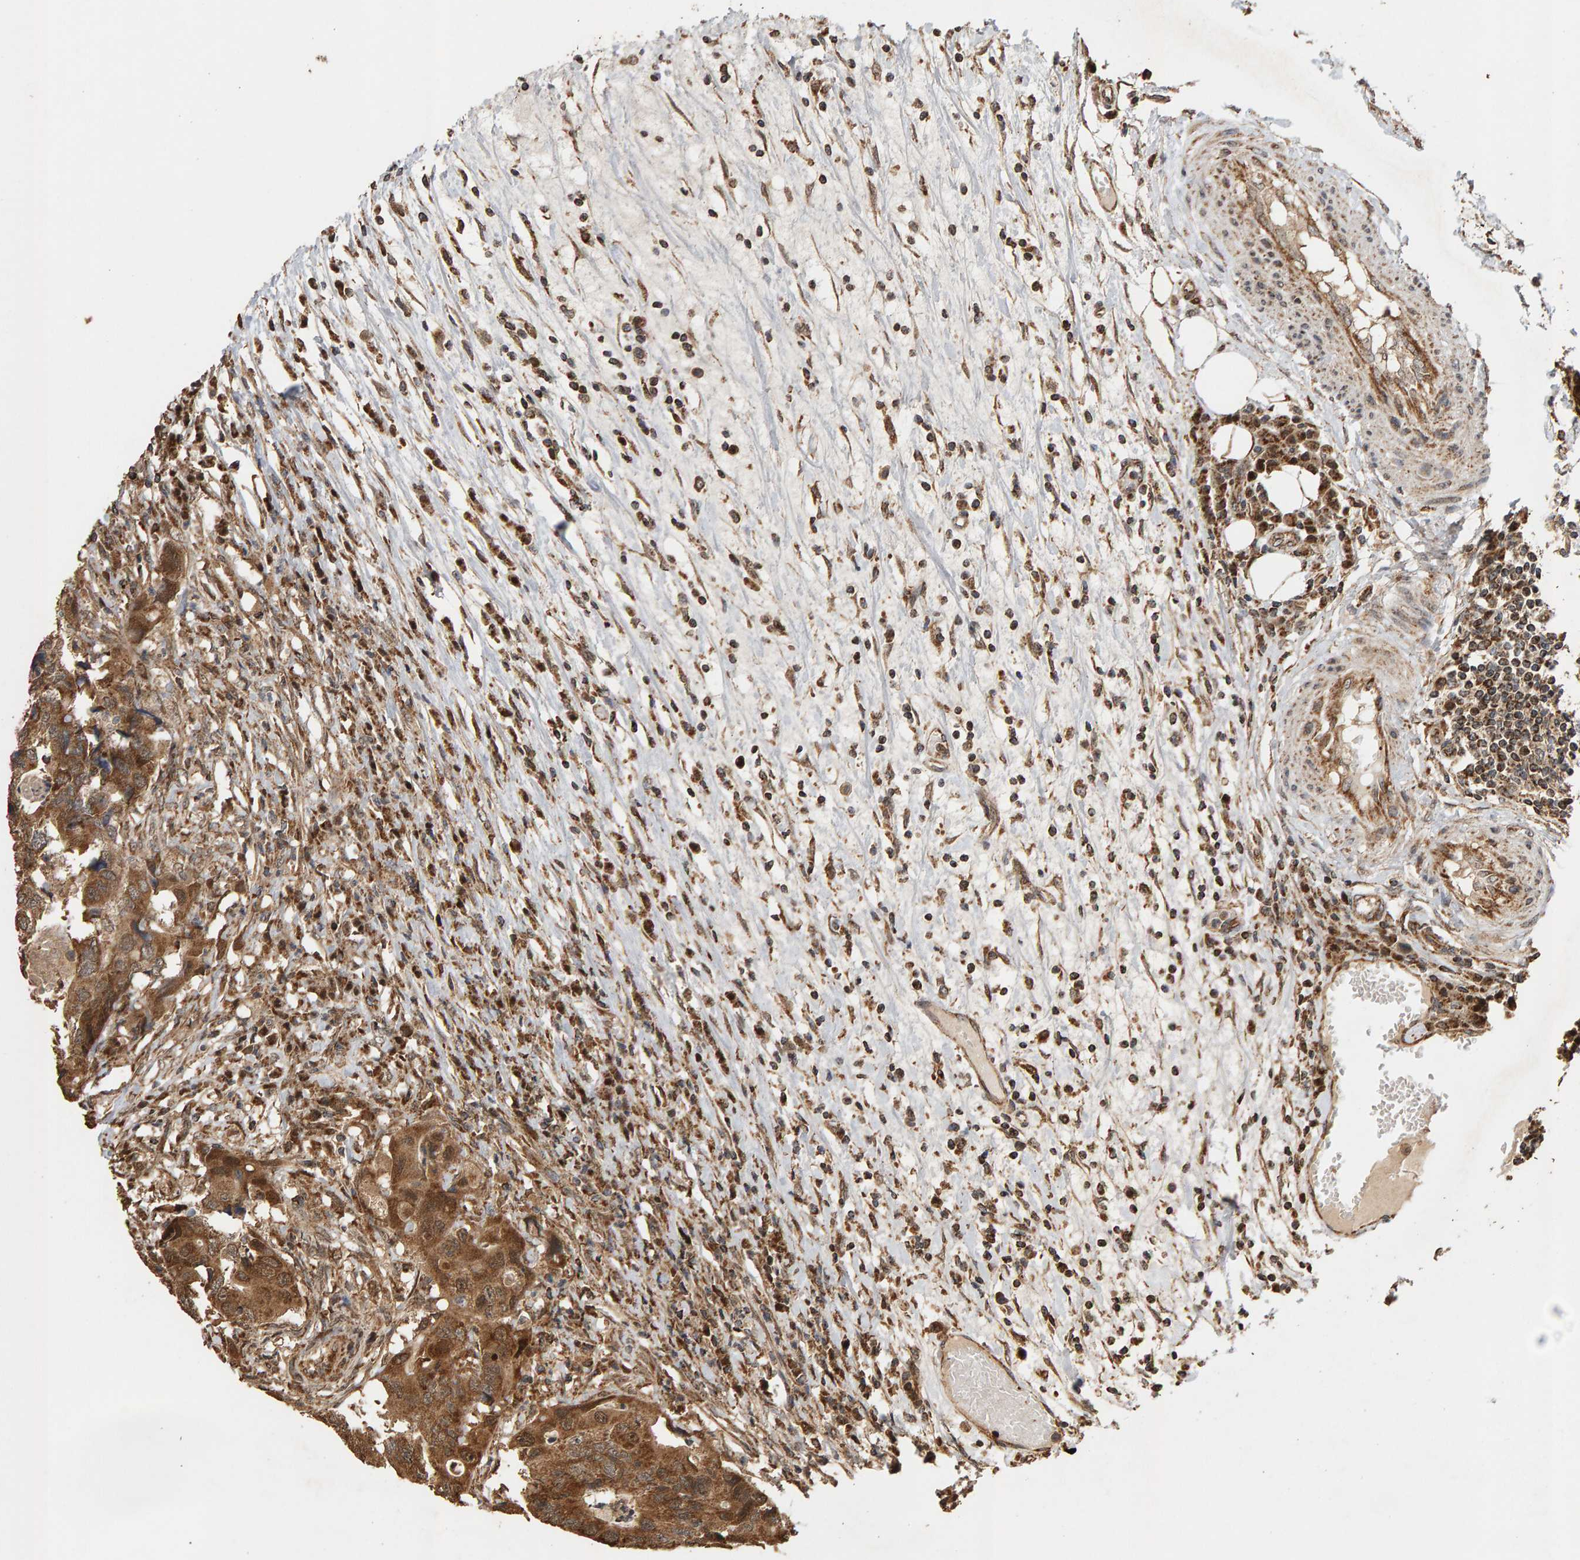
{"staining": {"intensity": "strong", "quantity": ">75%", "location": "cytoplasmic/membranous"}, "tissue": "colorectal cancer", "cell_type": "Tumor cells", "image_type": "cancer", "snomed": [{"axis": "morphology", "description": "Adenocarcinoma, NOS"}, {"axis": "topography", "description": "Colon"}], "caption": "IHC micrograph of neoplastic tissue: colorectal cancer stained using immunohistochemistry reveals high levels of strong protein expression localized specifically in the cytoplasmic/membranous of tumor cells, appearing as a cytoplasmic/membranous brown color.", "gene": "GSTK1", "patient": {"sex": "male", "age": 71}}